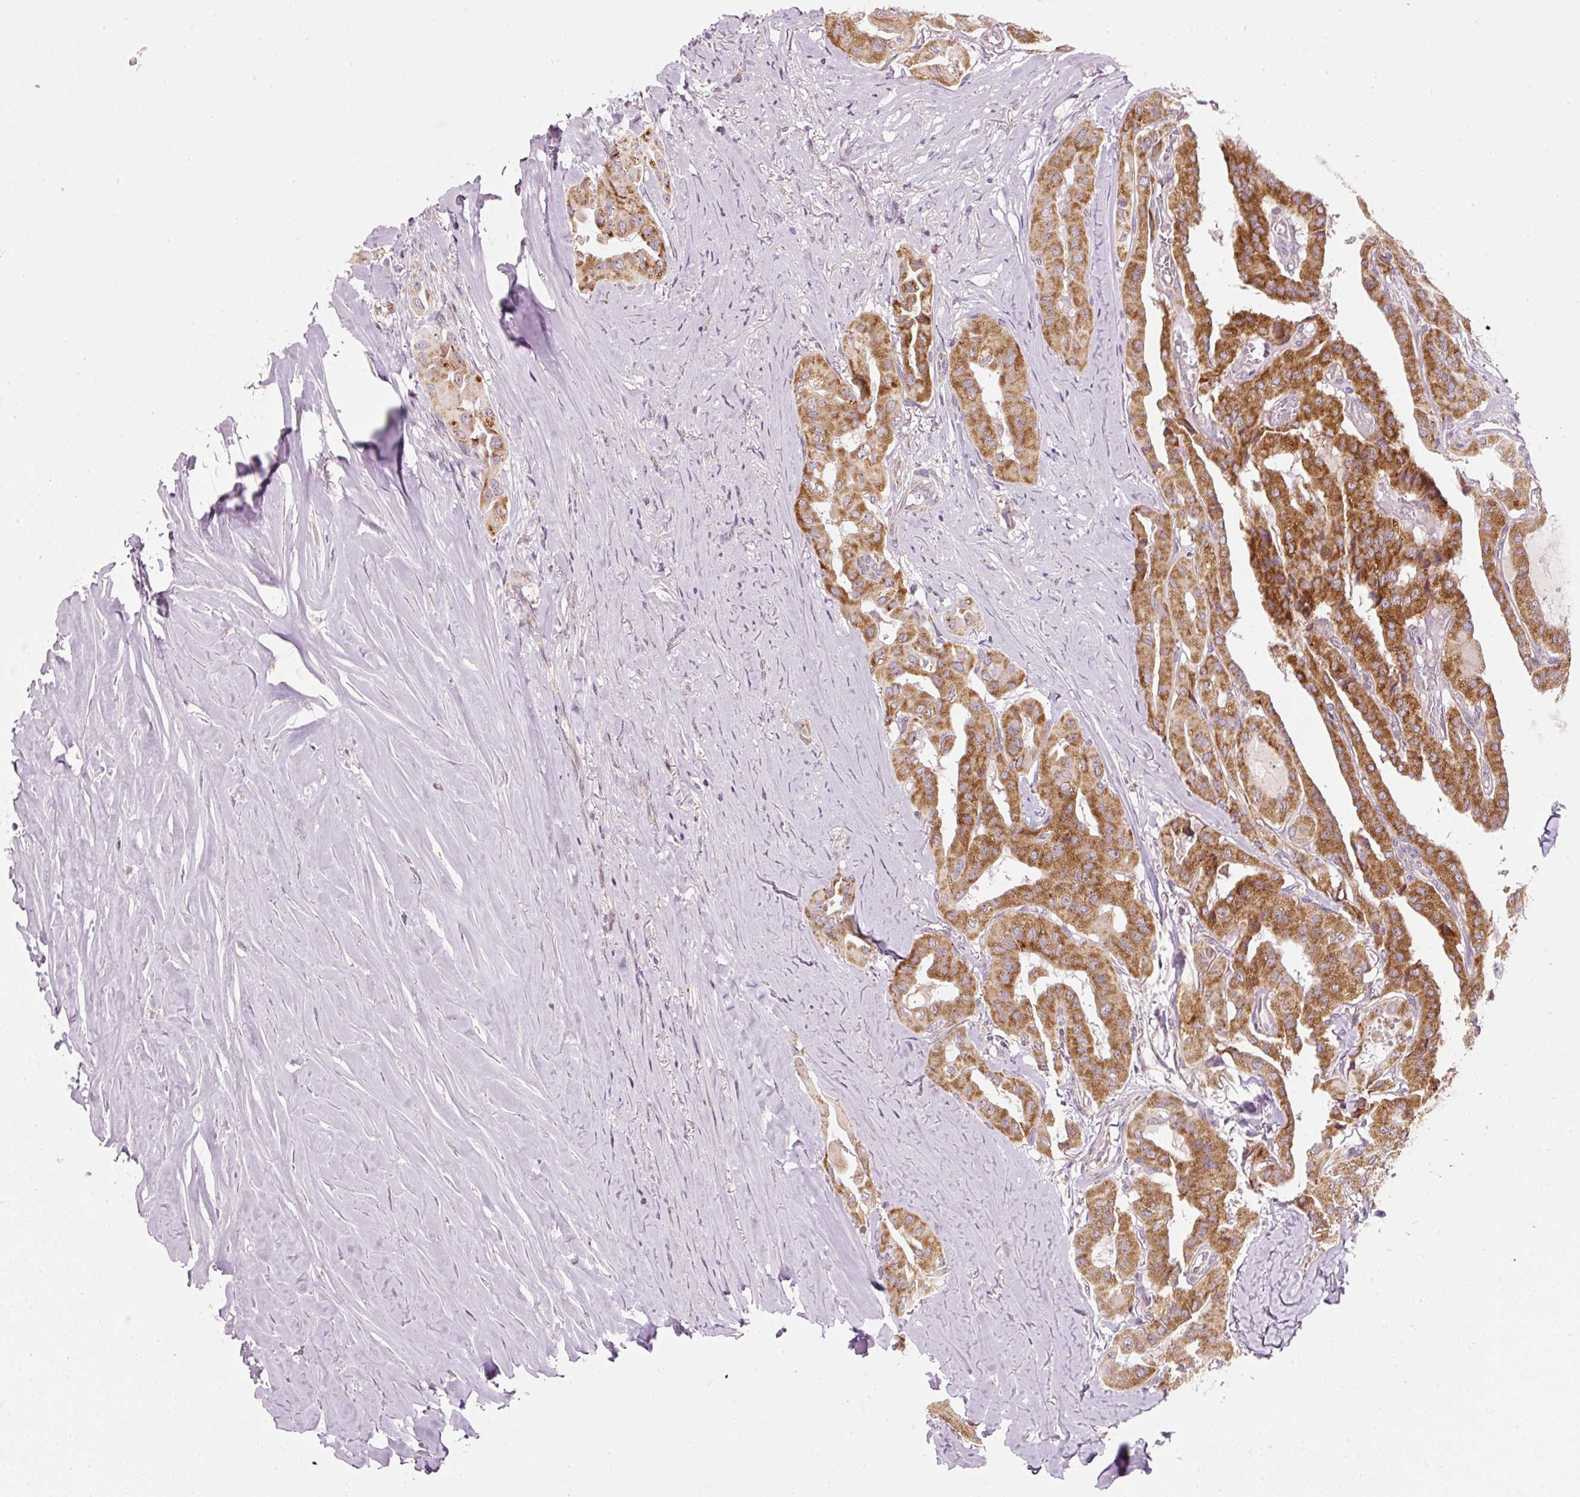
{"staining": {"intensity": "strong", "quantity": ">75%", "location": "cytoplasmic/membranous"}, "tissue": "thyroid cancer", "cell_type": "Tumor cells", "image_type": "cancer", "snomed": [{"axis": "morphology", "description": "Papillary adenocarcinoma, NOS"}, {"axis": "topography", "description": "Thyroid gland"}], "caption": "A brown stain highlights strong cytoplasmic/membranous expression of a protein in human thyroid cancer (papillary adenocarcinoma) tumor cells.", "gene": "FAM78B", "patient": {"sex": "female", "age": 59}}